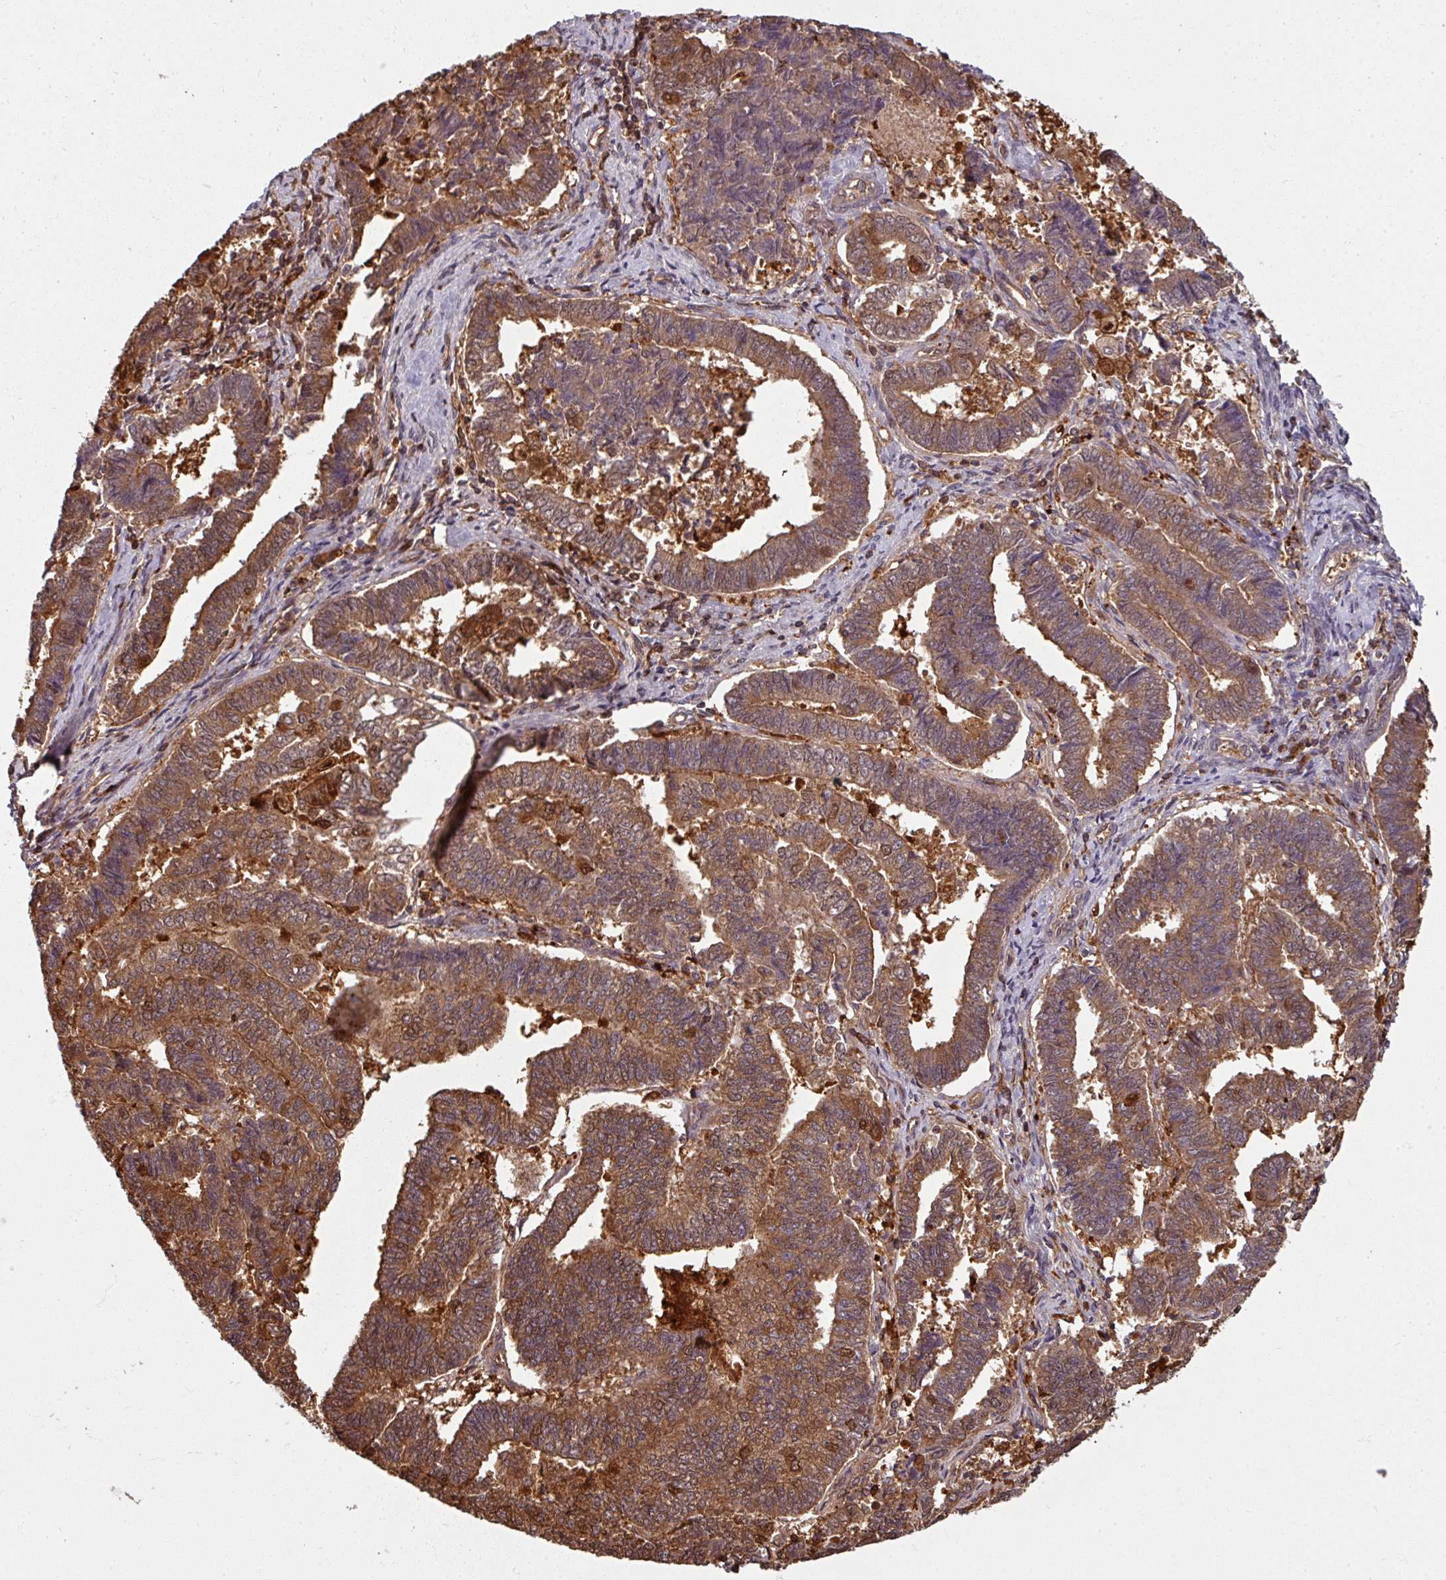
{"staining": {"intensity": "moderate", "quantity": ">75%", "location": "cytoplasmic/membranous,nuclear"}, "tissue": "endometrial cancer", "cell_type": "Tumor cells", "image_type": "cancer", "snomed": [{"axis": "morphology", "description": "Adenocarcinoma, NOS"}, {"axis": "topography", "description": "Endometrium"}], "caption": "Tumor cells demonstrate moderate cytoplasmic/membranous and nuclear positivity in about >75% of cells in endometrial cancer (adenocarcinoma).", "gene": "KCTD11", "patient": {"sex": "female", "age": 72}}